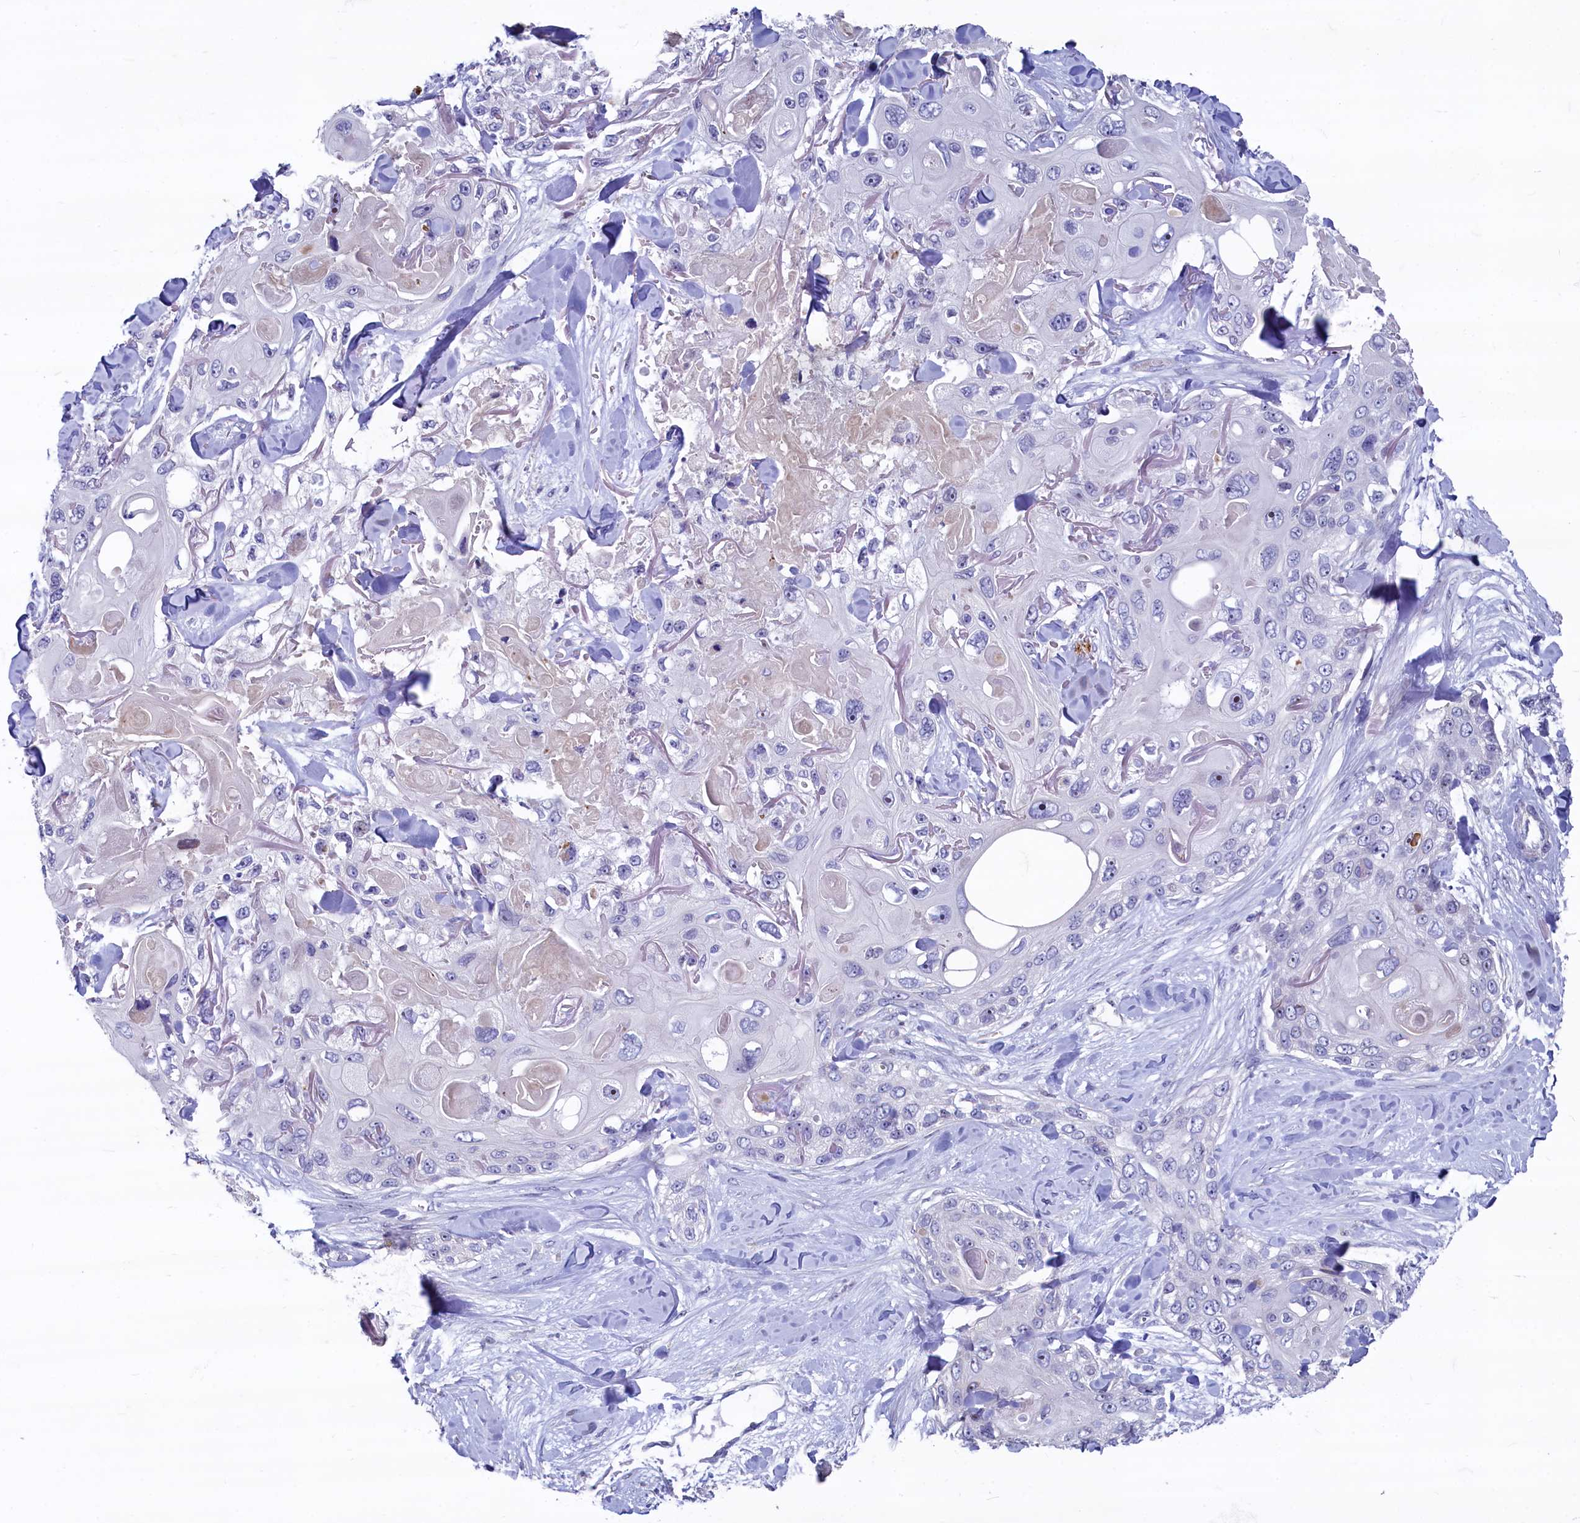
{"staining": {"intensity": "negative", "quantity": "none", "location": "none"}, "tissue": "skin cancer", "cell_type": "Tumor cells", "image_type": "cancer", "snomed": [{"axis": "morphology", "description": "Normal tissue, NOS"}, {"axis": "morphology", "description": "Squamous cell carcinoma, NOS"}, {"axis": "topography", "description": "Skin"}], "caption": "Tumor cells show no significant protein expression in skin cancer.", "gene": "ASXL3", "patient": {"sex": "male", "age": 72}}